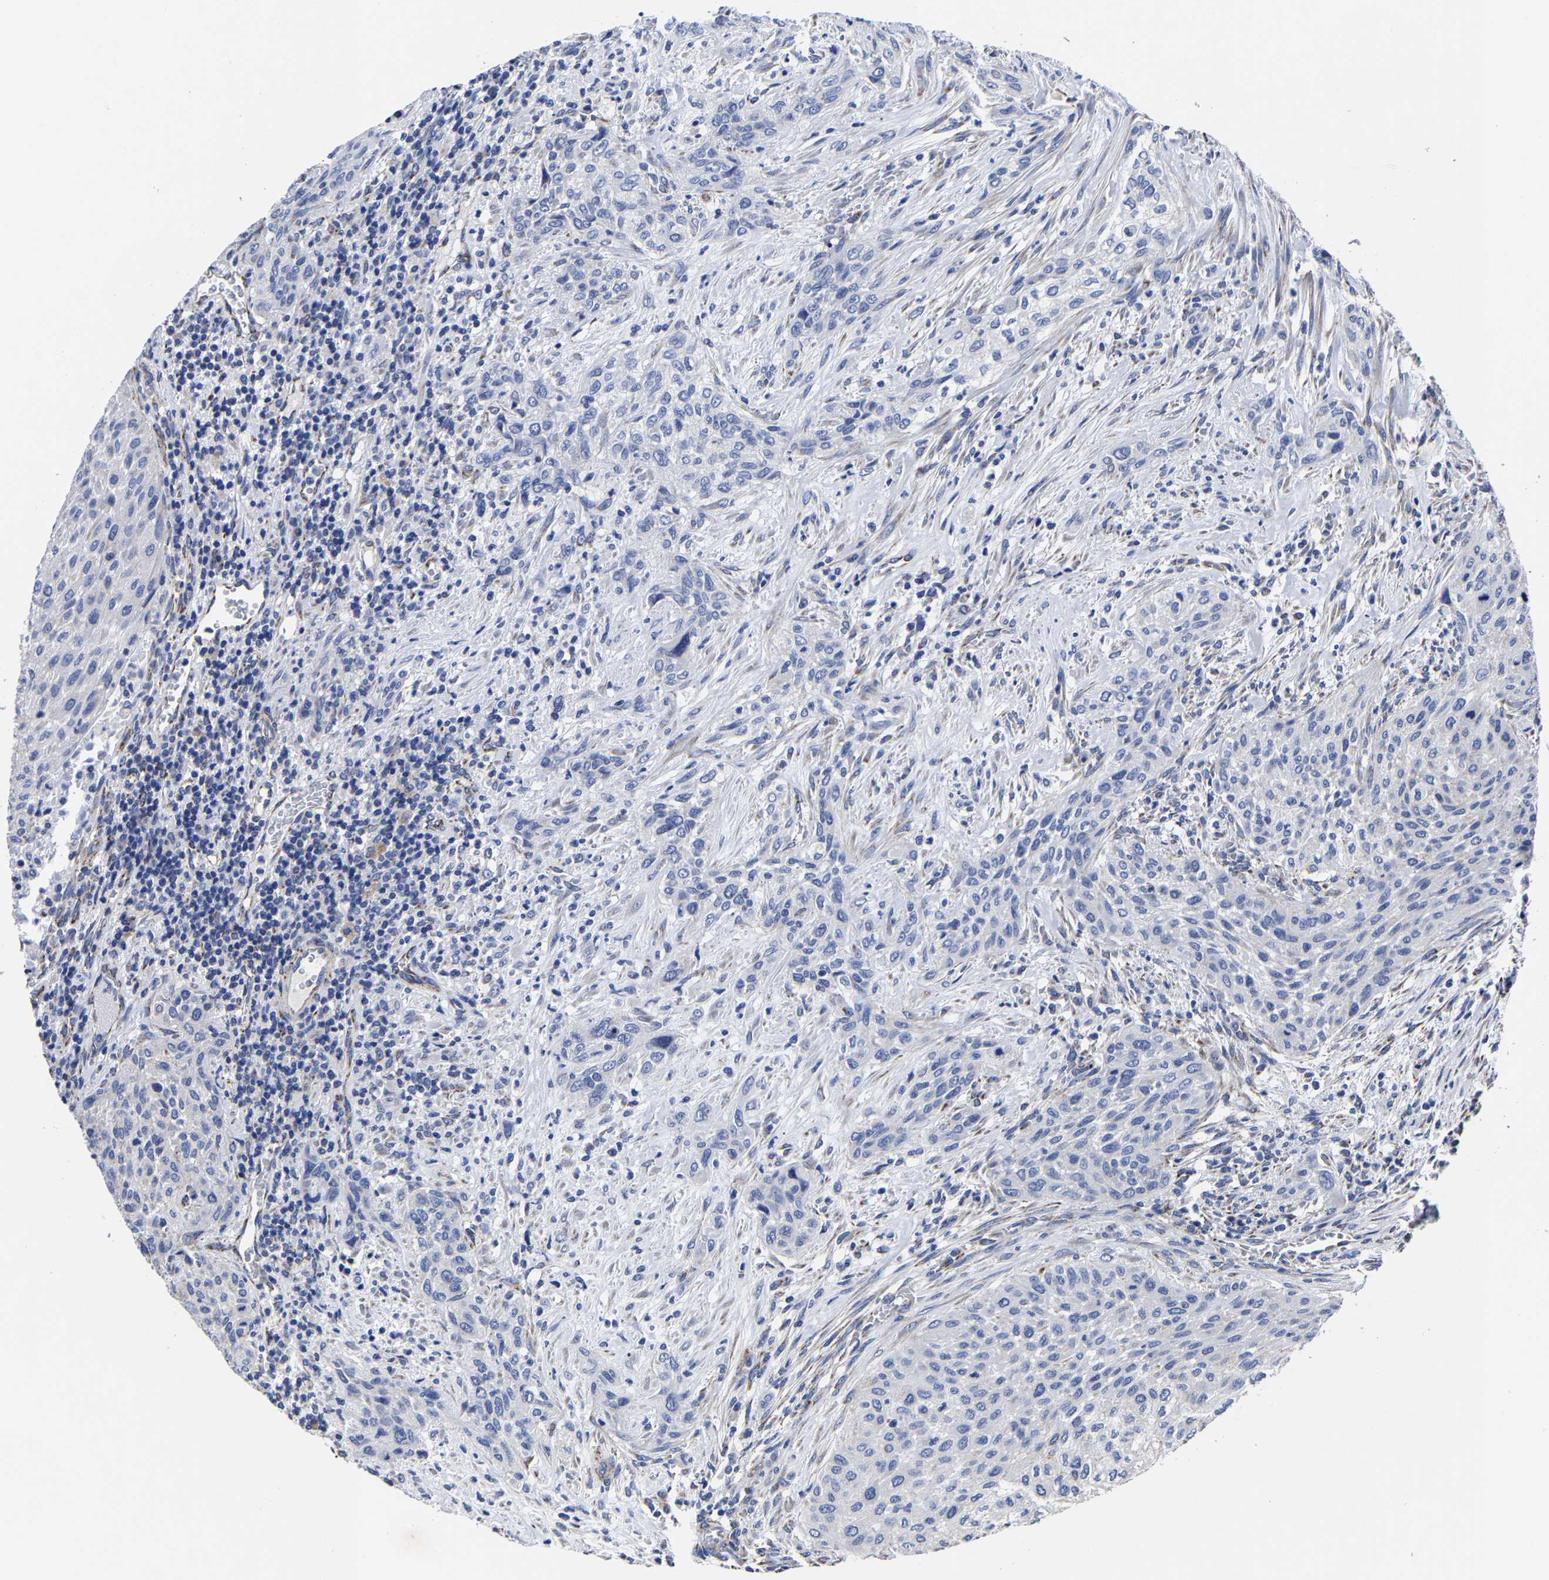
{"staining": {"intensity": "negative", "quantity": "none", "location": "none"}, "tissue": "urothelial cancer", "cell_type": "Tumor cells", "image_type": "cancer", "snomed": [{"axis": "morphology", "description": "Urothelial carcinoma, Low grade"}, {"axis": "morphology", "description": "Urothelial carcinoma, High grade"}, {"axis": "topography", "description": "Urinary bladder"}], "caption": "Urothelial cancer stained for a protein using IHC reveals no expression tumor cells.", "gene": "AASS", "patient": {"sex": "male", "age": 35}}